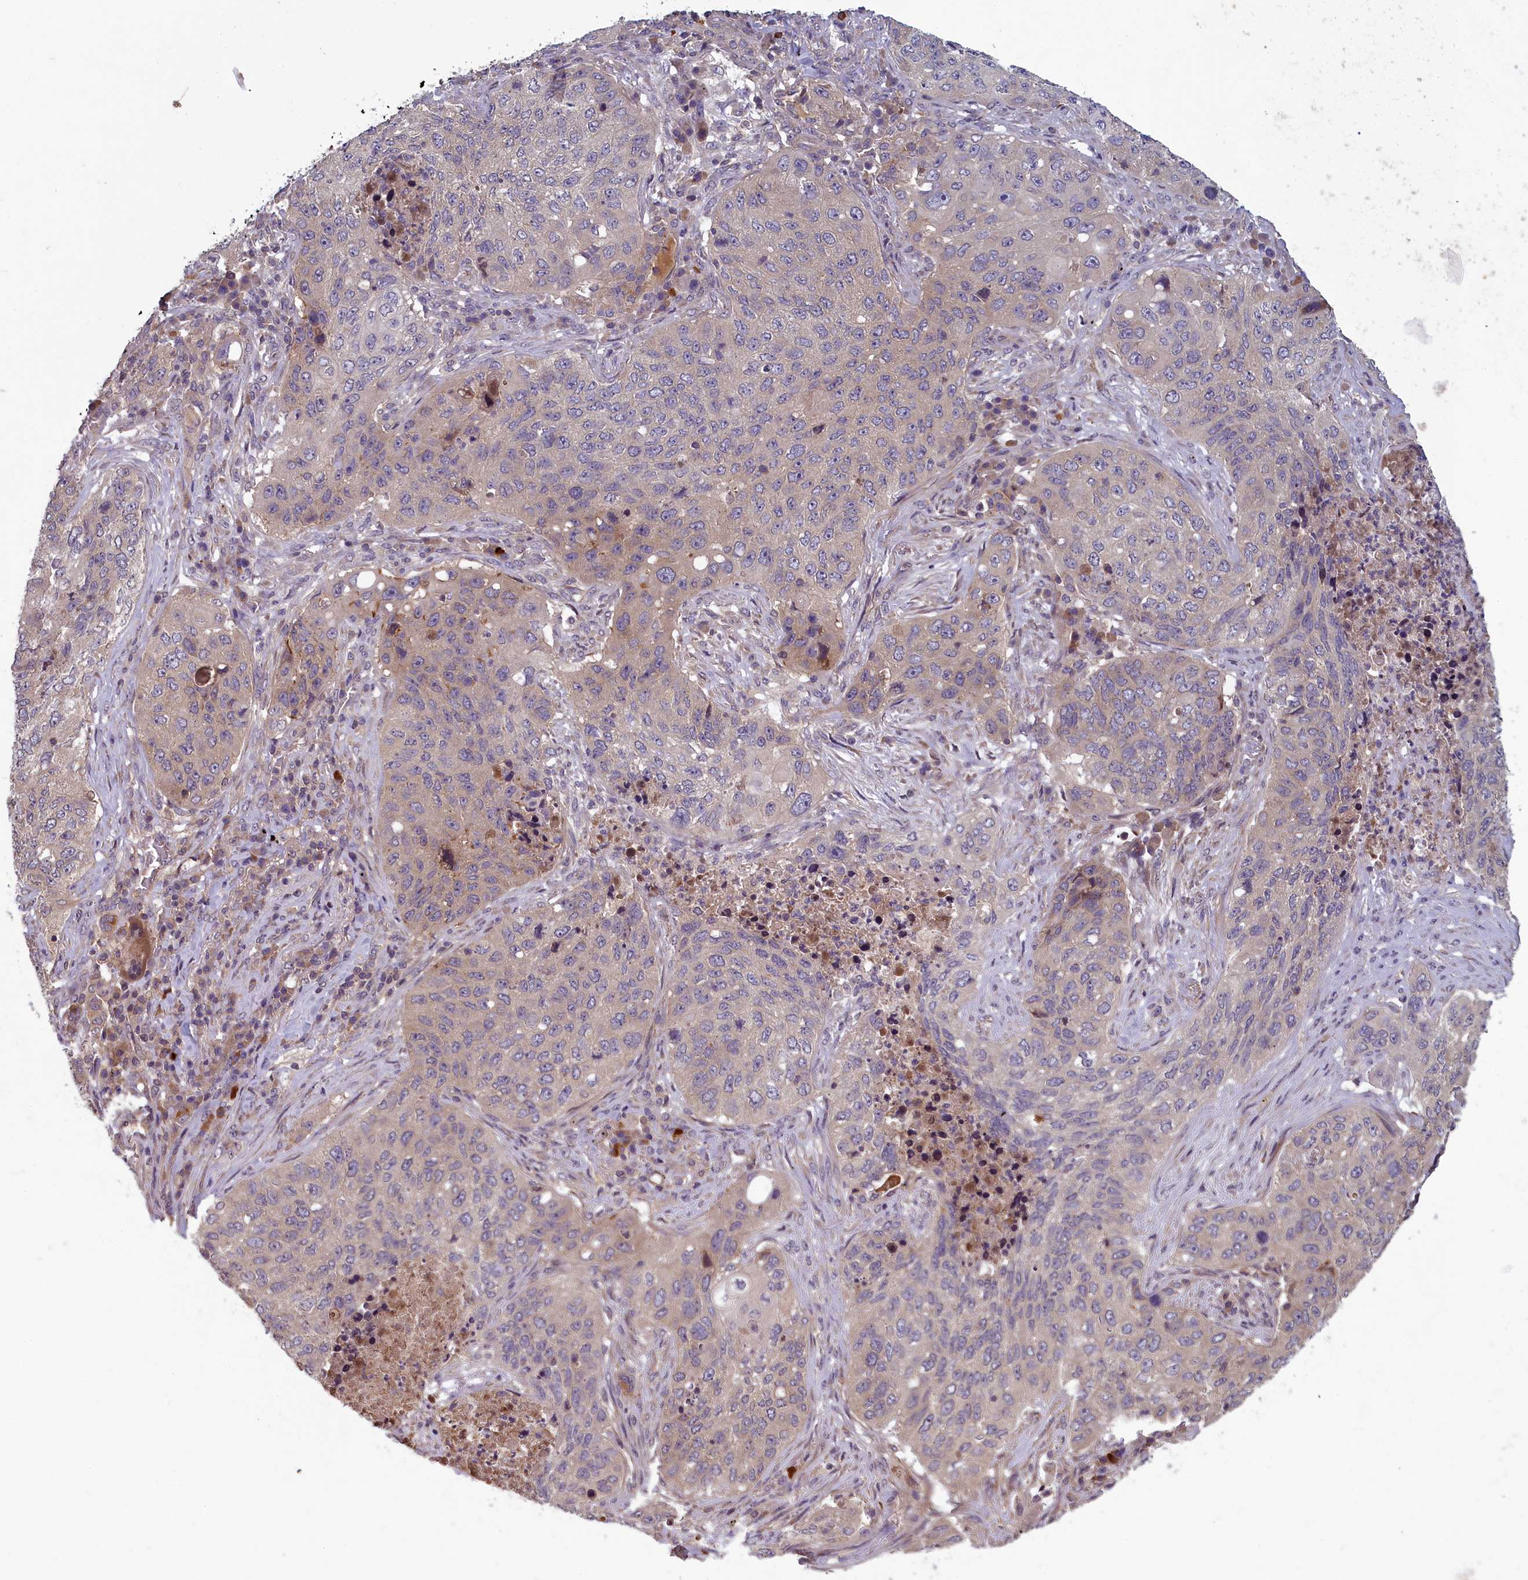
{"staining": {"intensity": "weak", "quantity": "<25%", "location": "cytoplasmic/membranous"}, "tissue": "lung cancer", "cell_type": "Tumor cells", "image_type": "cancer", "snomed": [{"axis": "morphology", "description": "Squamous cell carcinoma, NOS"}, {"axis": "topography", "description": "Lung"}], "caption": "Immunohistochemistry histopathology image of lung cancer (squamous cell carcinoma) stained for a protein (brown), which reveals no positivity in tumor cells.", "gene": "NUDT6", "patient": {"sex": "female", "age": 63}}